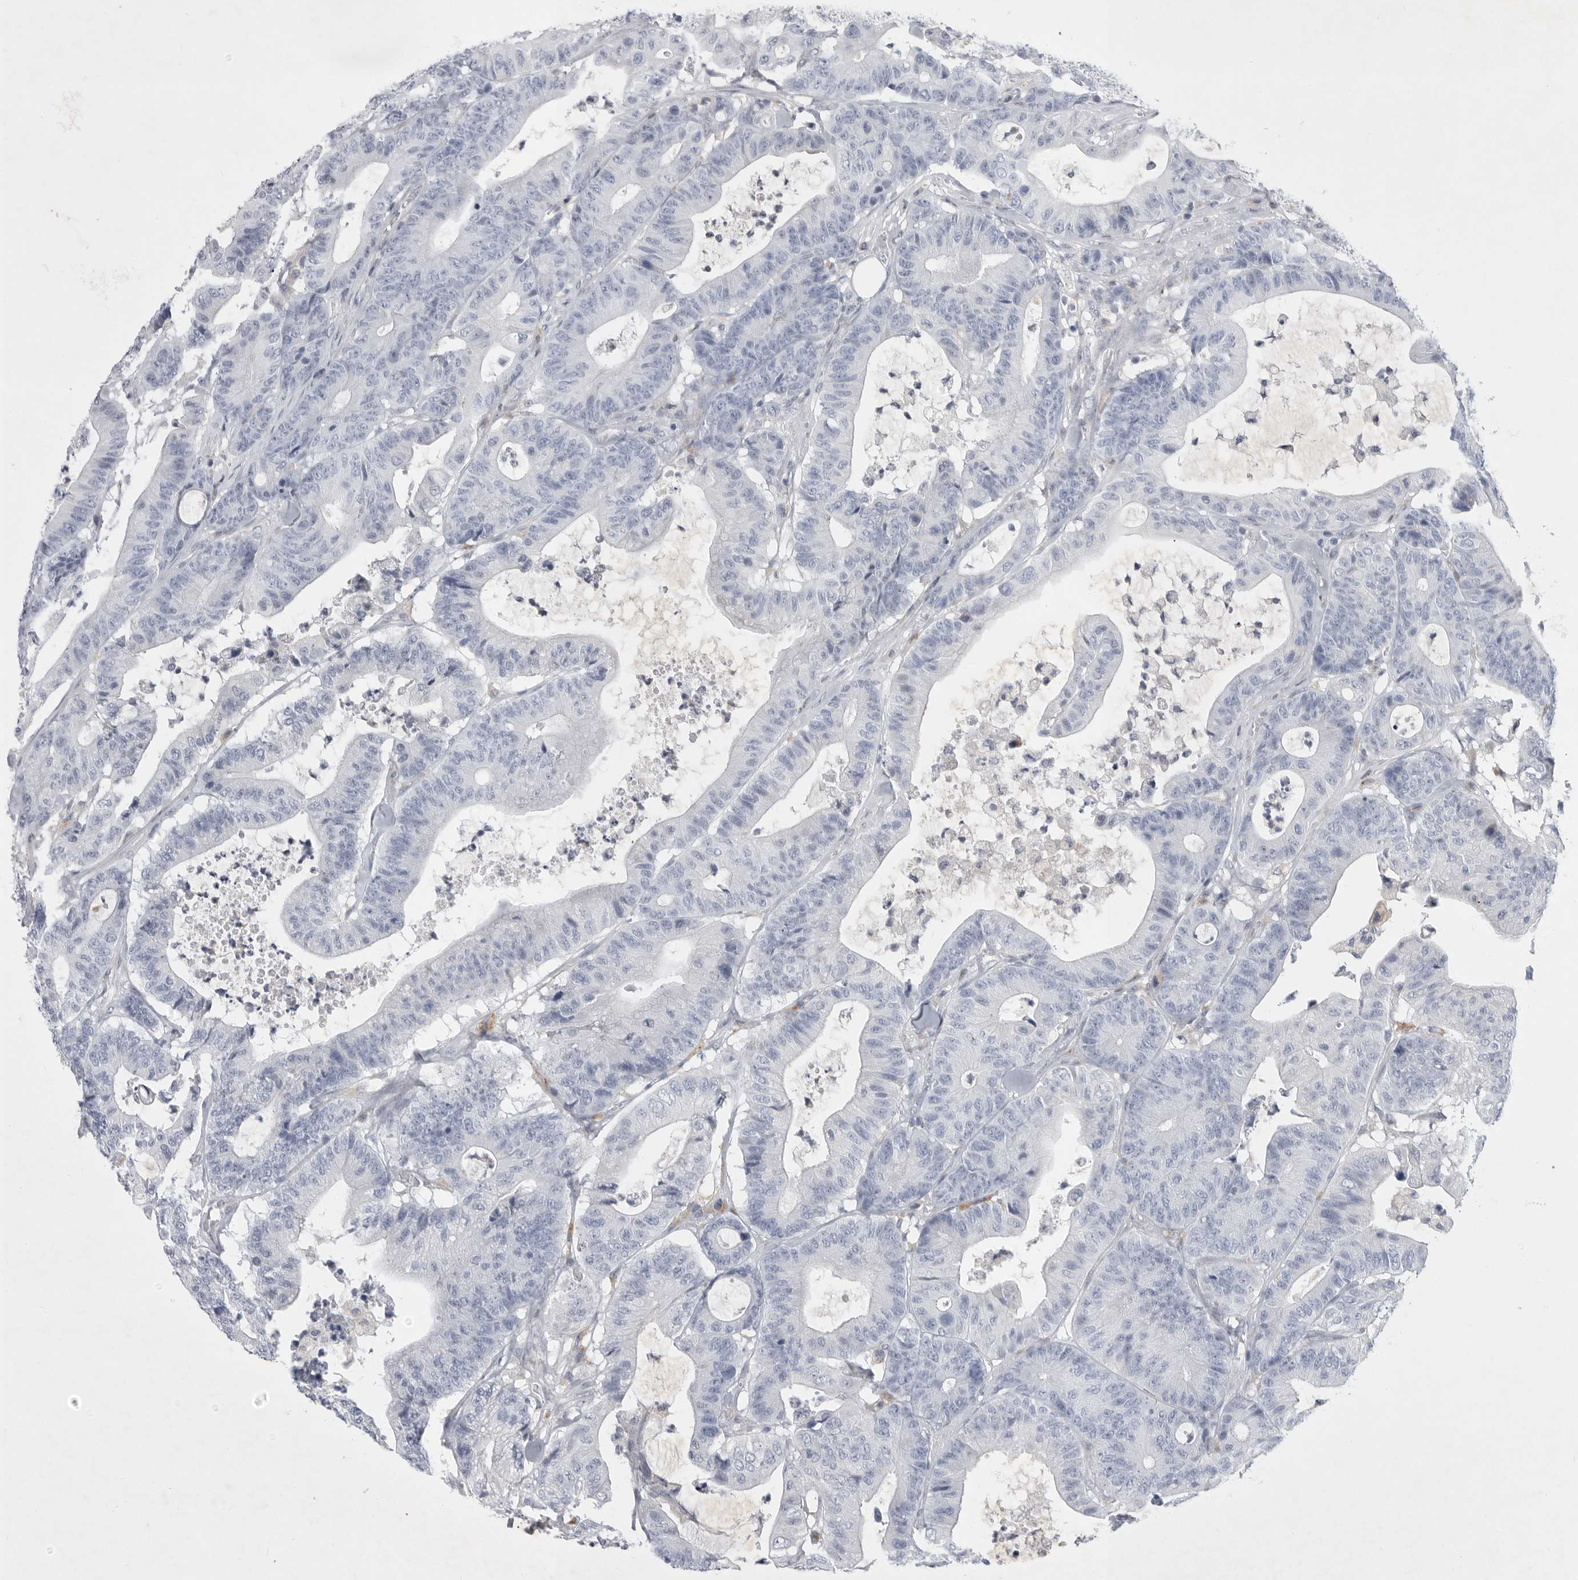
{"staining": {"intensity": "negative", "quantity": "none", "location": "none"}, "tissue": "colorectal cancer", "cell_type": "Tumor cells", "image_type": "cancer", "snomed": [{"axis": "morphology", "description": "Adenocarcinoma, NOS"}, {"axis": "topography", "description": "Colon"}], "caption": "High power microscopy photomicrograph of an immunohistochemistry image of colorectal cancer (adenocarcinoma), revealing no significant staining in tumor cells.", "gene": "SIGLEC10", "patient": {"sex": "female", "age": 84}}